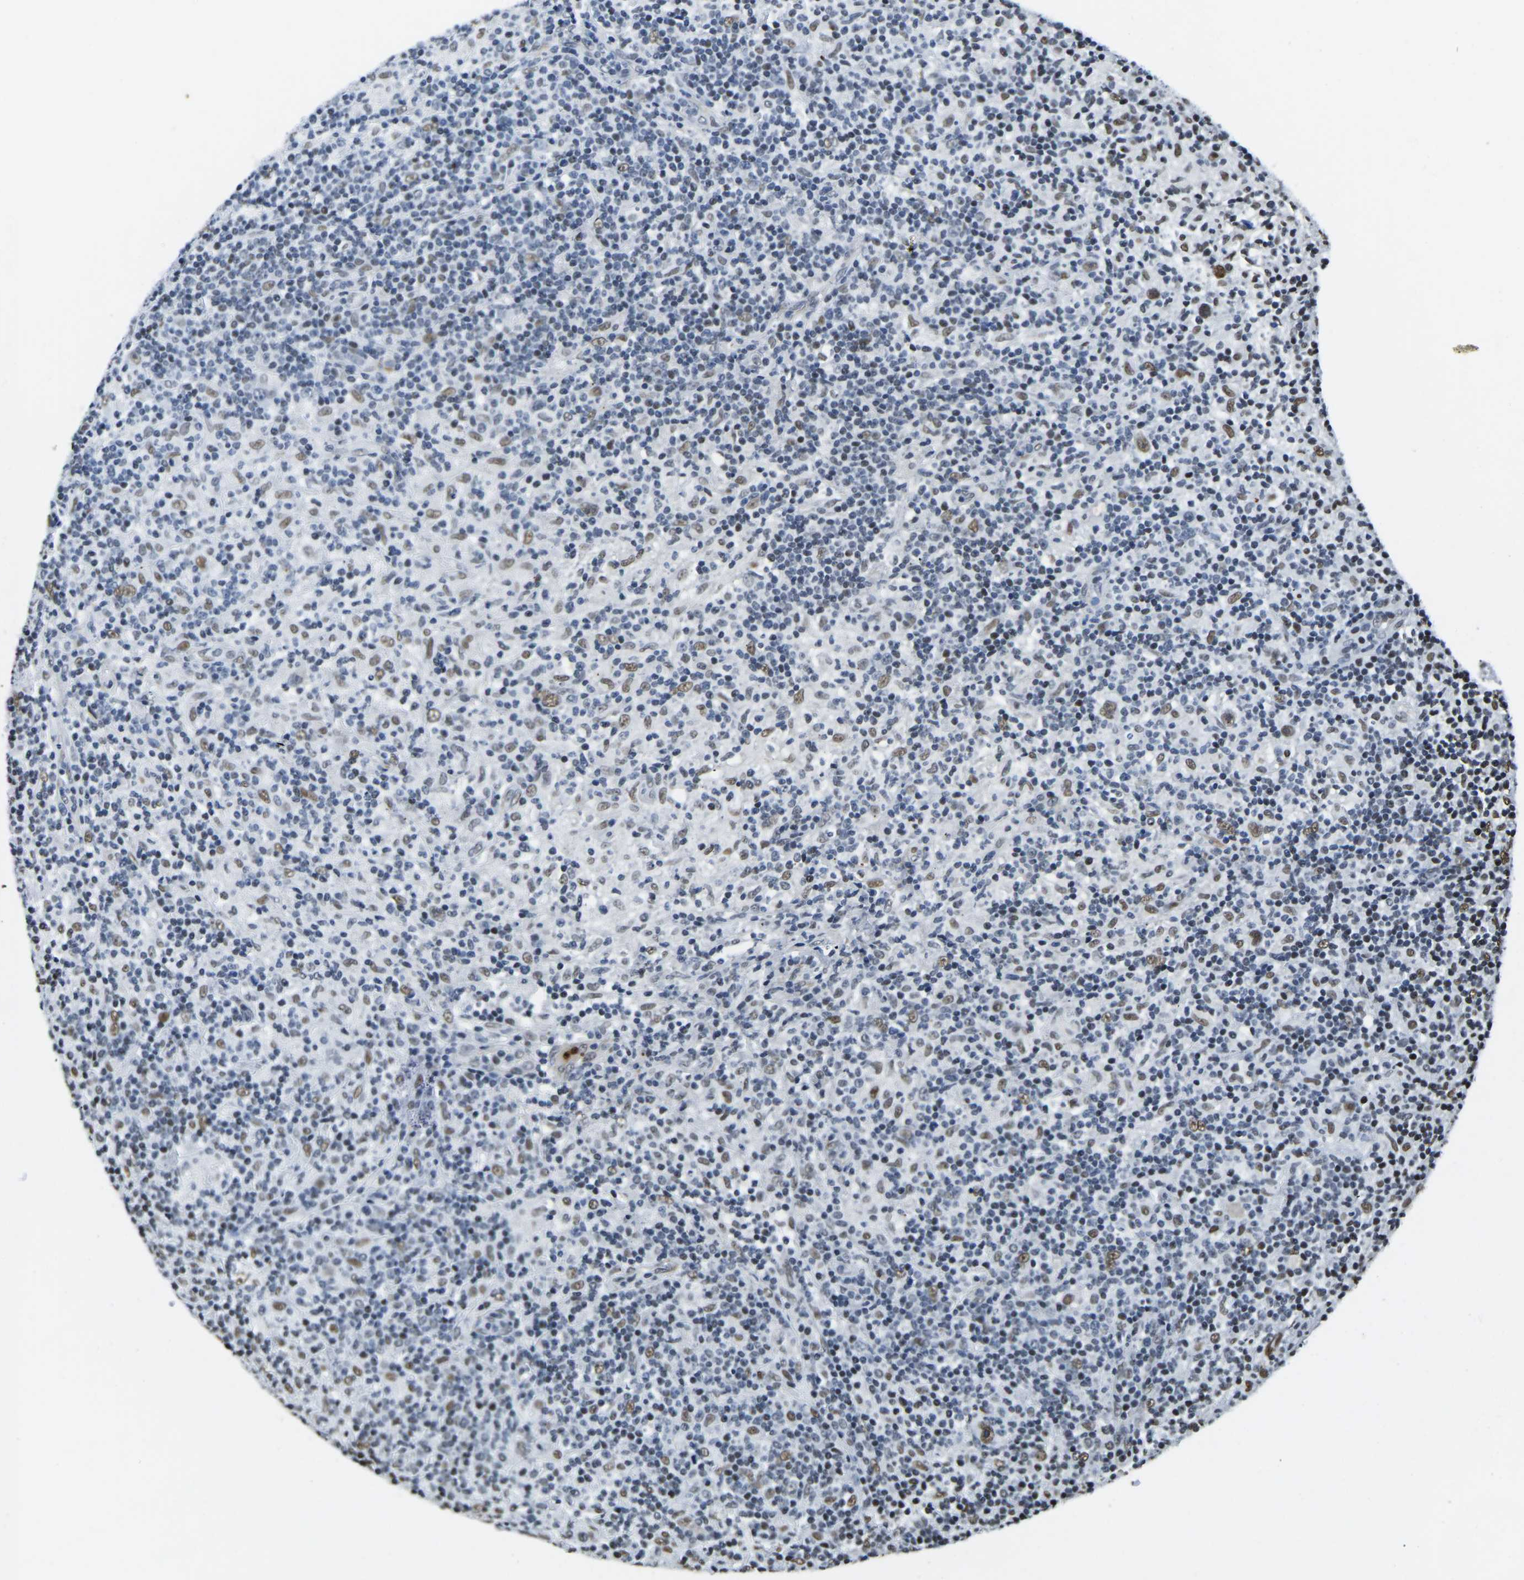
{"staining": {"intensity": "moderate", "quantity": "25%-75%", "location": "nuclear"}, "tissue": "lymphoma", "cell_type": "Tumor cells", "image_type": "cancer", "snomed": [{"axis": "morphology", "description": "Hodgkin's disease, NOS"}, {"axis": "topography", "description": "Lymph node"}], "caption": "Hodgkin's disease stained with IHC reveals moderate nuclear staining in approximately 25%-75% of tumor cells.", "gene": "UBA1", "patient": {"sex": "male", "age": 70}}